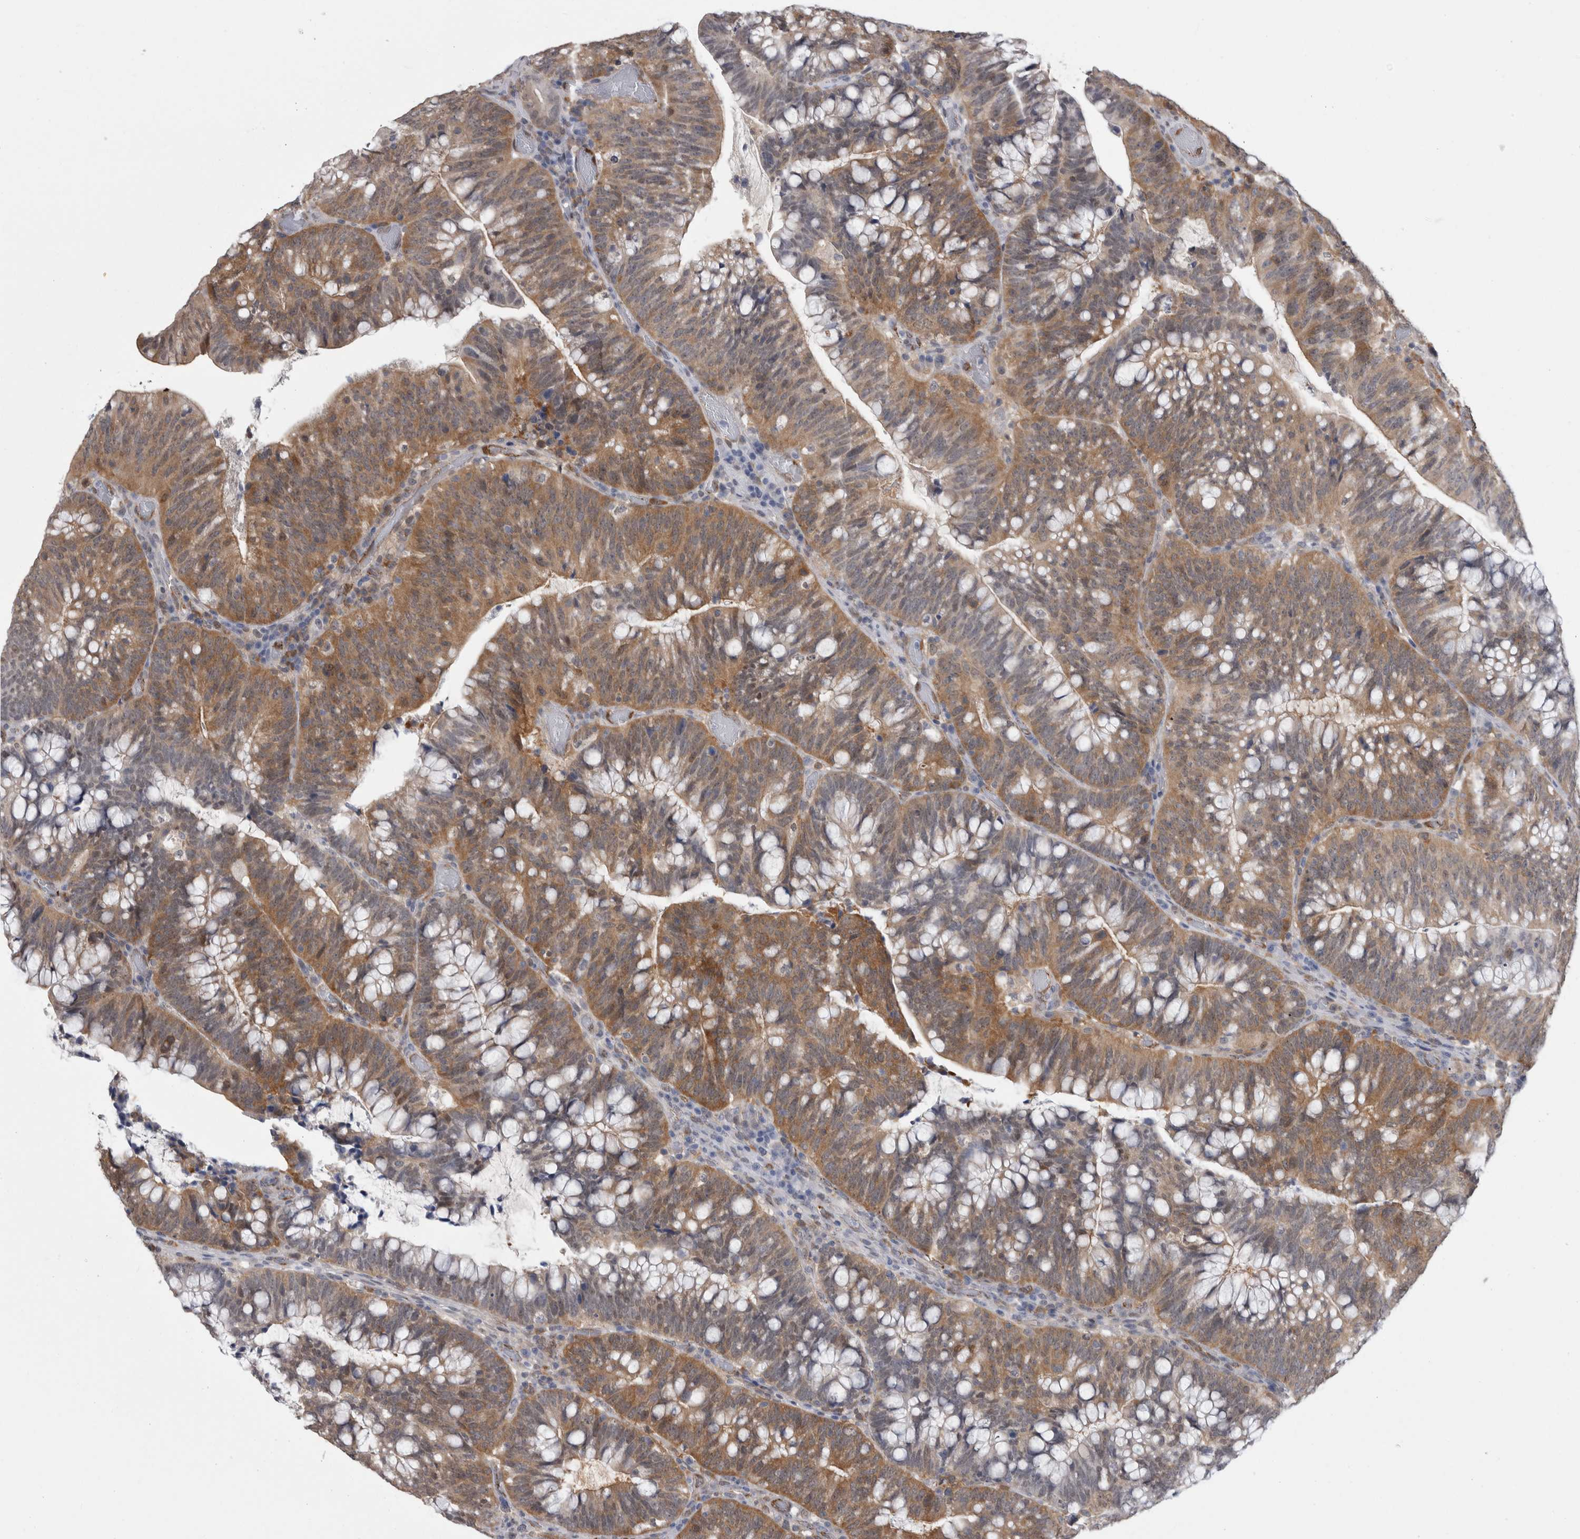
{"staining": {"intensity": "moderate", "quantity": ">75%", "location": "cytoplasmic/membranous"}, "tissue": "colorectal cancer", "cell_type": "Tumor cells", "image_type": "cancer", "snomed": [{"axis": "morphology", "description": "Adenocarcinoma, NOS"}, {"axis": "topography", "description": "Colon"}], "caption": "Colorectal cancer stained with DAB IHC shows medium levels of moderate cytoplasmic/membranous positivity in approximately >75% of tumor cells.", "gene": "ACOT7", "patient": {"sex": "female", "age": 66}}